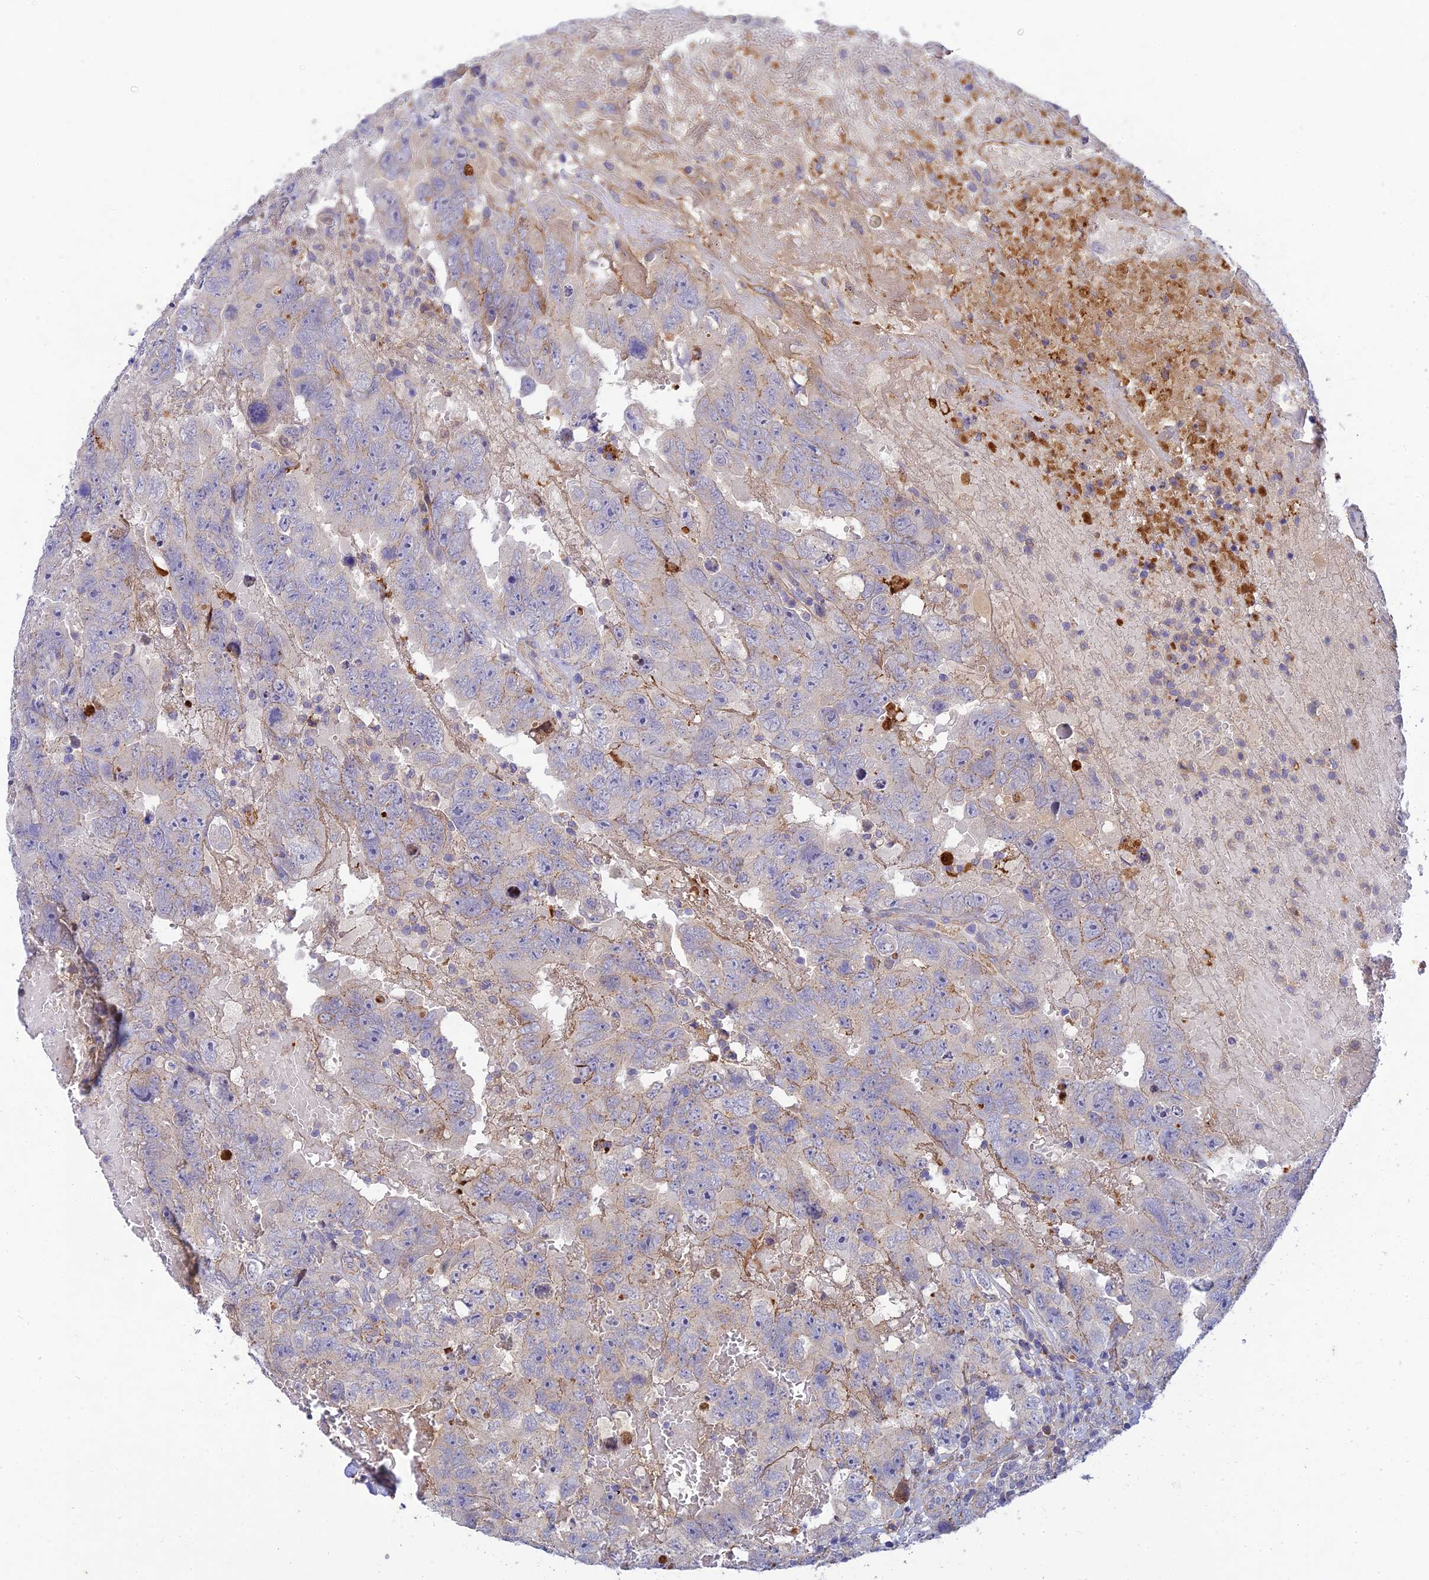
{"staining": {"intensity": "negative", "quantity": "none", "location": "none"}, "tissue": "testis cancer", "cell_type": "Tumor cells", "image_type": "cancer", "snomed": [{"axis": "morphology", "description": "Carcinoma, Embryonal, NOS"}, {"axis": "topography", "description": "Testis"}], "caption": "Testis cancer (embryonal carcinoma) stained for a protein using immunohistochemistry (IHC) reveals no expression tumor cells.", "gene": "ACSM5", "patient": {"sex": "male", "age": 45}}